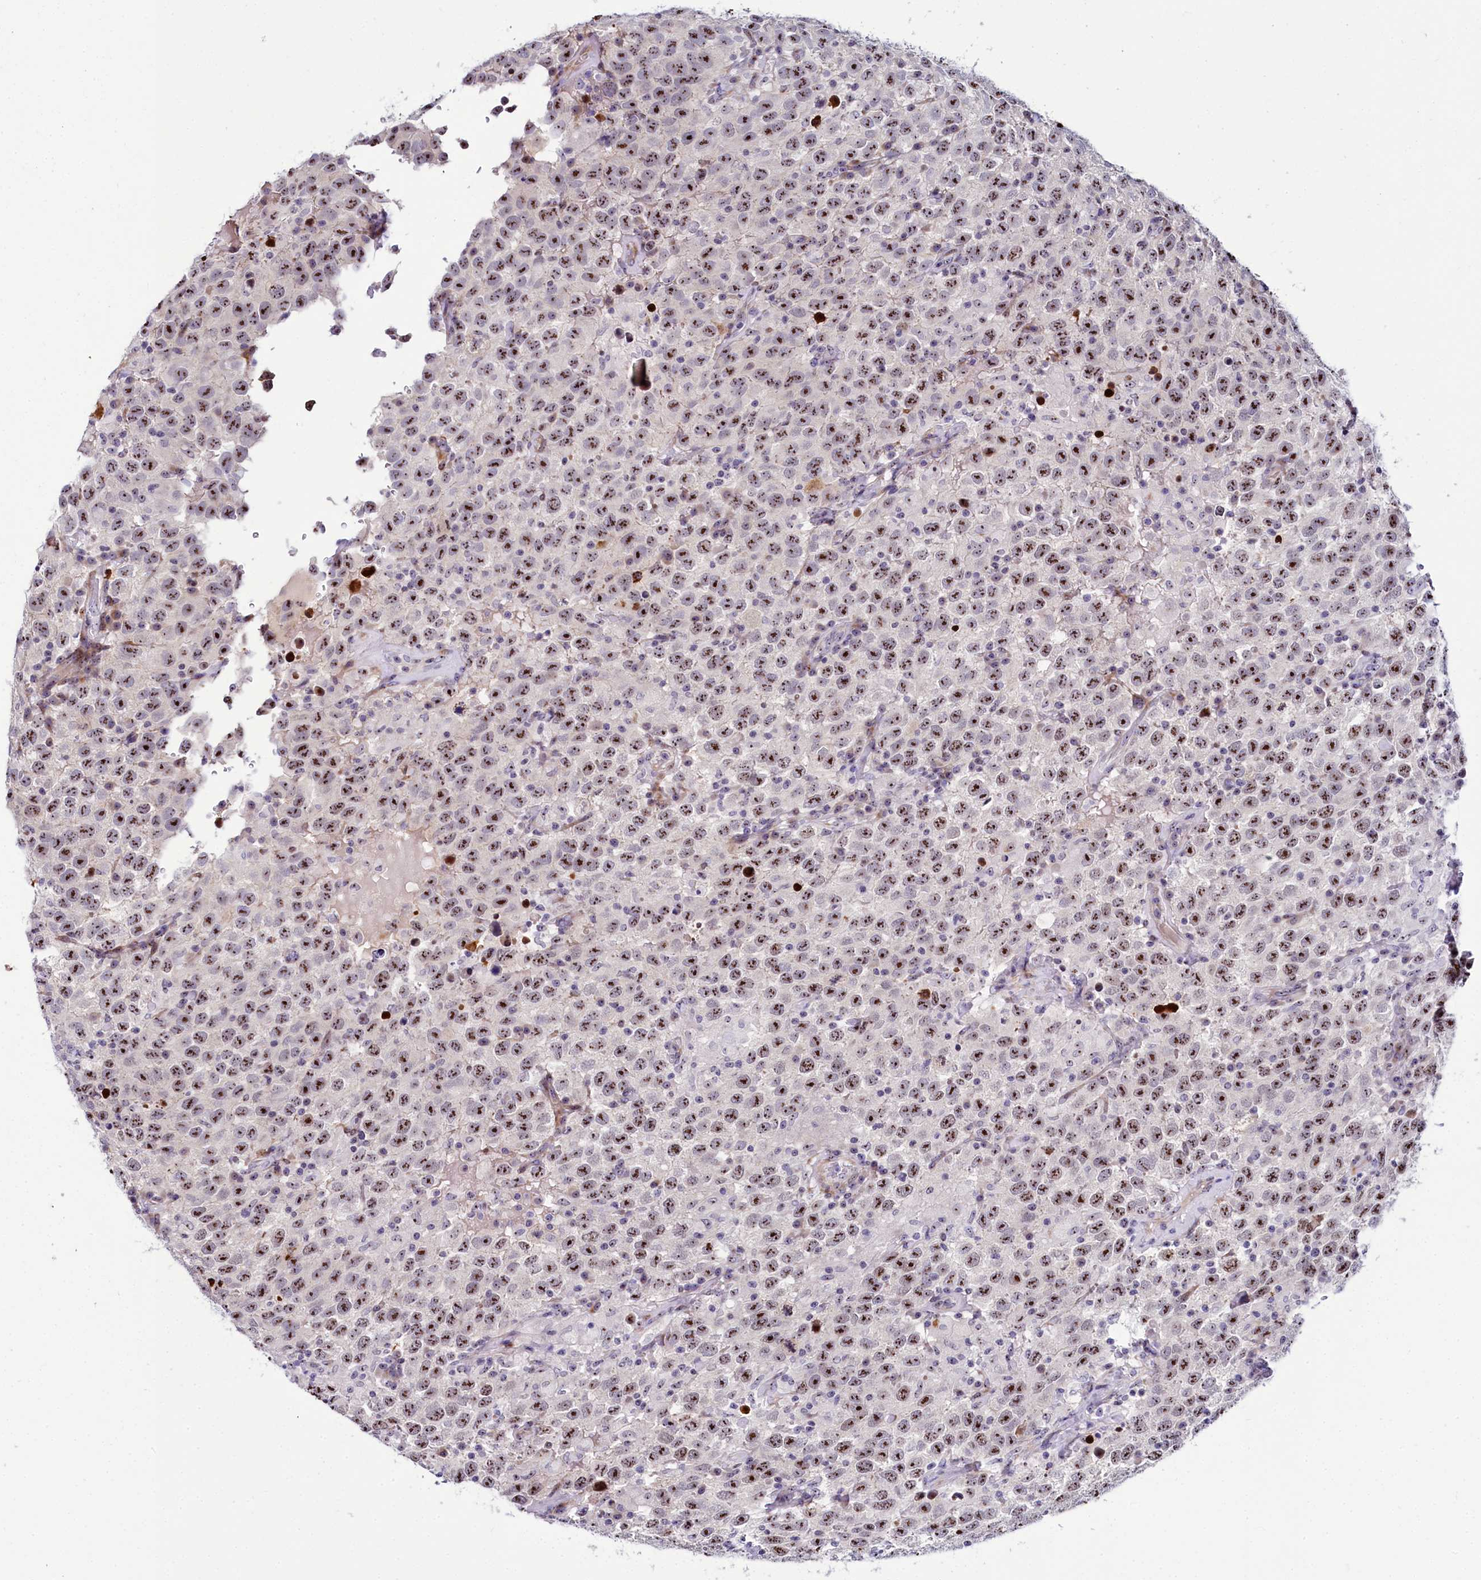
{"staining": {"intensity": "moderate", "quantity": ">75%", "location": "nuclear"}, "tissue": "testis cancer", "cell_type": "Tumor cells", "image_type": "cancer", "snomed": [{"axis": "morphology", "description": "Seminoma, NOS"}, {"axis": "topography", "description": "Testis"}], "caption": "There is medium levels of moderate nuclear positivity in tumor cells of testis cancer (seminoma), as demonstrated by immunohistochemical staining (brown color).", "gene": "TCOF1", "patient": {"sex": "male", "age": 41}}